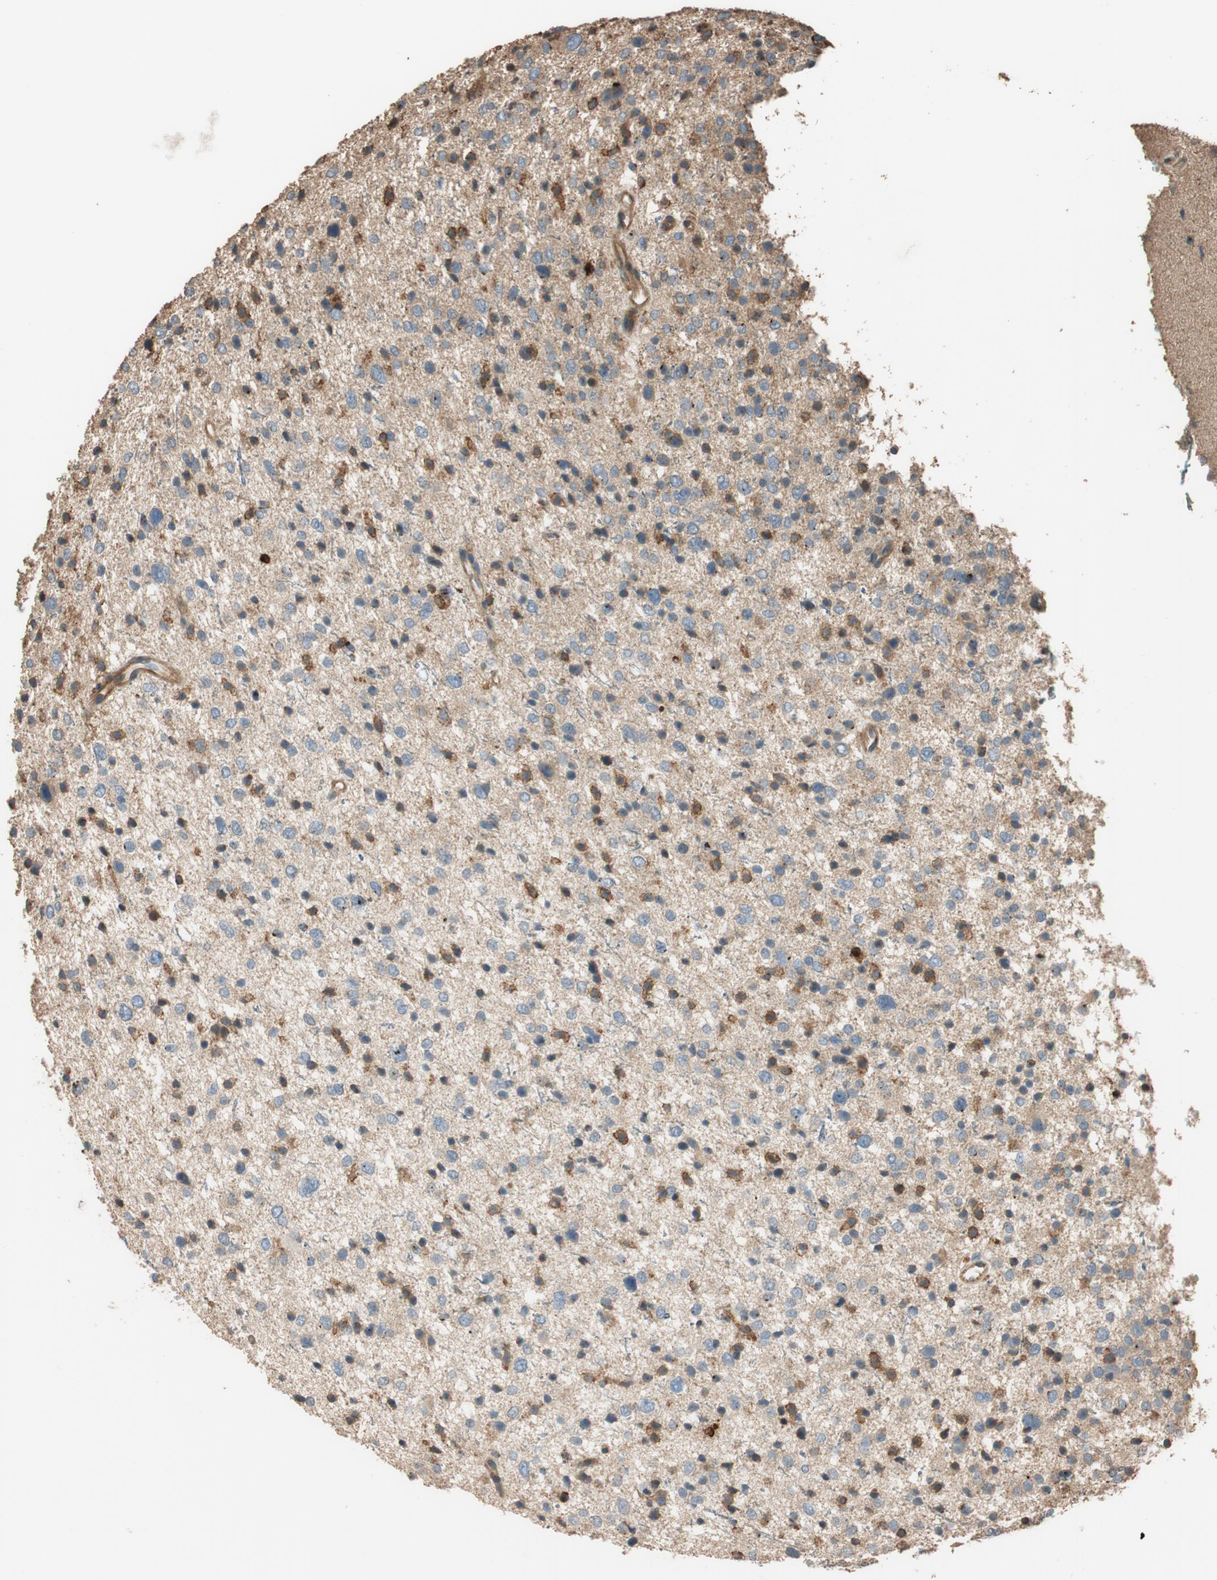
{"staining": {"intensity": "moderate", "quantity": "25%-75%", "location": "cytoplasmic/membranous"}, "tissue": "glioma", "cell_type": "Tumor cells", "image_type": "cancer", "snomed": [{"axis": "morphology", "description": "Glioma, malignant, Low grade"}, {"axis": "topography", "description": "Brain"}], "caption": "An image showing moderate cytoplasmic/membranous positivity in approximately 25%-75% of tumor cells in glioma, as visualized by brown immunohistochemical staining.", "gene": "MST1R", "patient": {"sex": "female", "age": 37}}